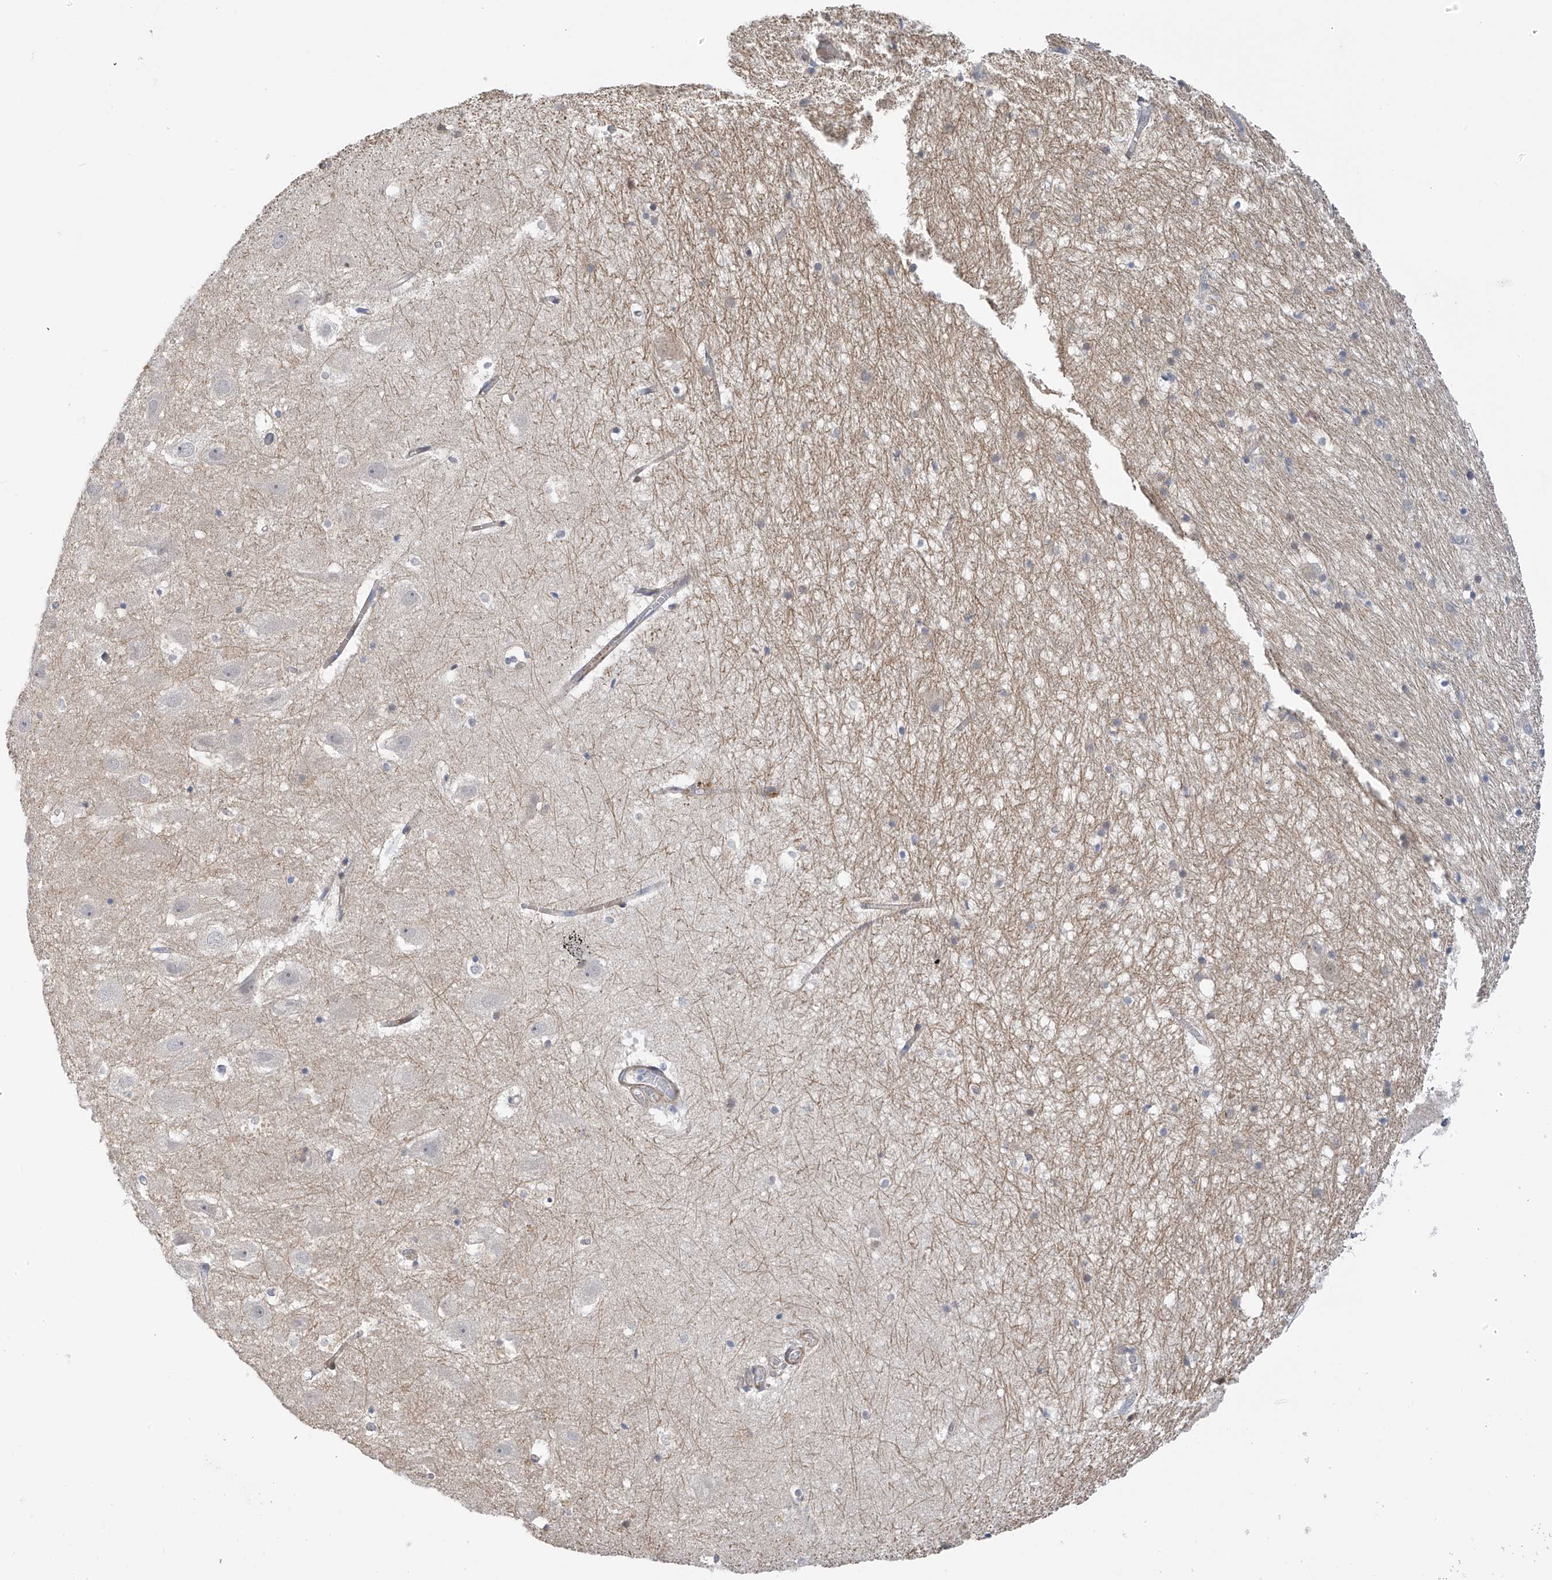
{"staining": {"intensity": "negative", "quantity": "none", "location": "none"}, "tissue": "hippocampus", "cell_type": "Glial cells", "image_type": "normal", "snomed": [{"axis": "morphology", "description": "Normal tissue, NOS"}, {"axis": "topography", "description": "Hippocampus"}], "caption": "IHC micrograph of normal hippocampus: hippocampus stained with DAB (3,3'-diaminobenzidine) demonstrates no significant protein expression in glial cells.", "gene": "ZNF641", "patient": {"sex": "female", "age": 52}}